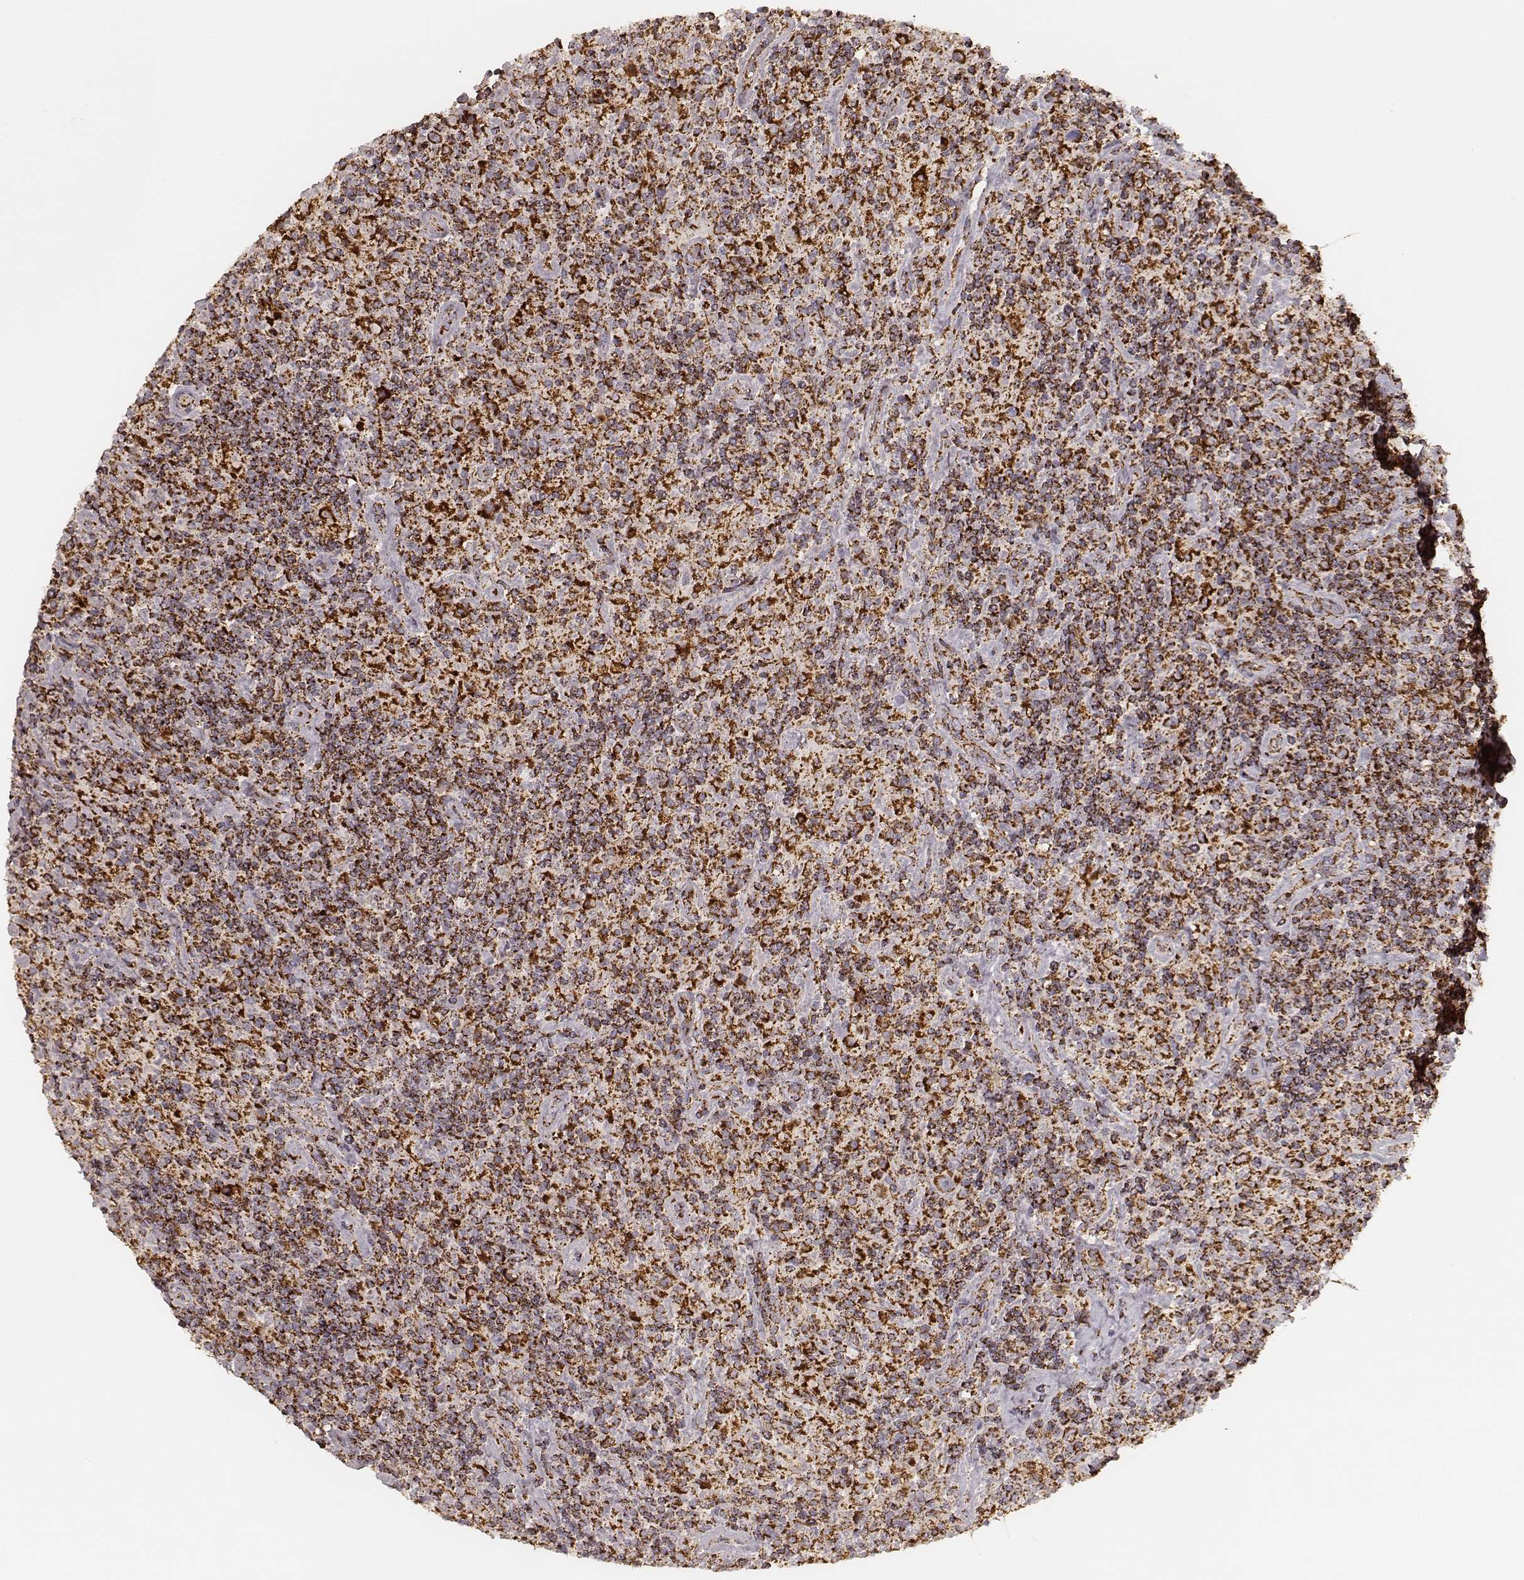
{"staining": {"intensity": "strong", "quantity": ">75%", "location": "cytoplasmic/membranous"}, "tissue": "lymphoma", "cell_type": "Tumor cells", "image_type": "cancer", "snomed": [{"axis": "morphology", "description": "Hodgkin's disease, NOS"}, {"axis": "topography", "description": "Lymph node"}], "caption": "DAB (3,3'-diaminobenzidine) immunohistochemical staining of lymphoma exhibits strong cytoplasmic/membranous protein staining in about >75% of tumor cells.", "gene": "CS", "patient": {"sex": "male", "age": 70}}